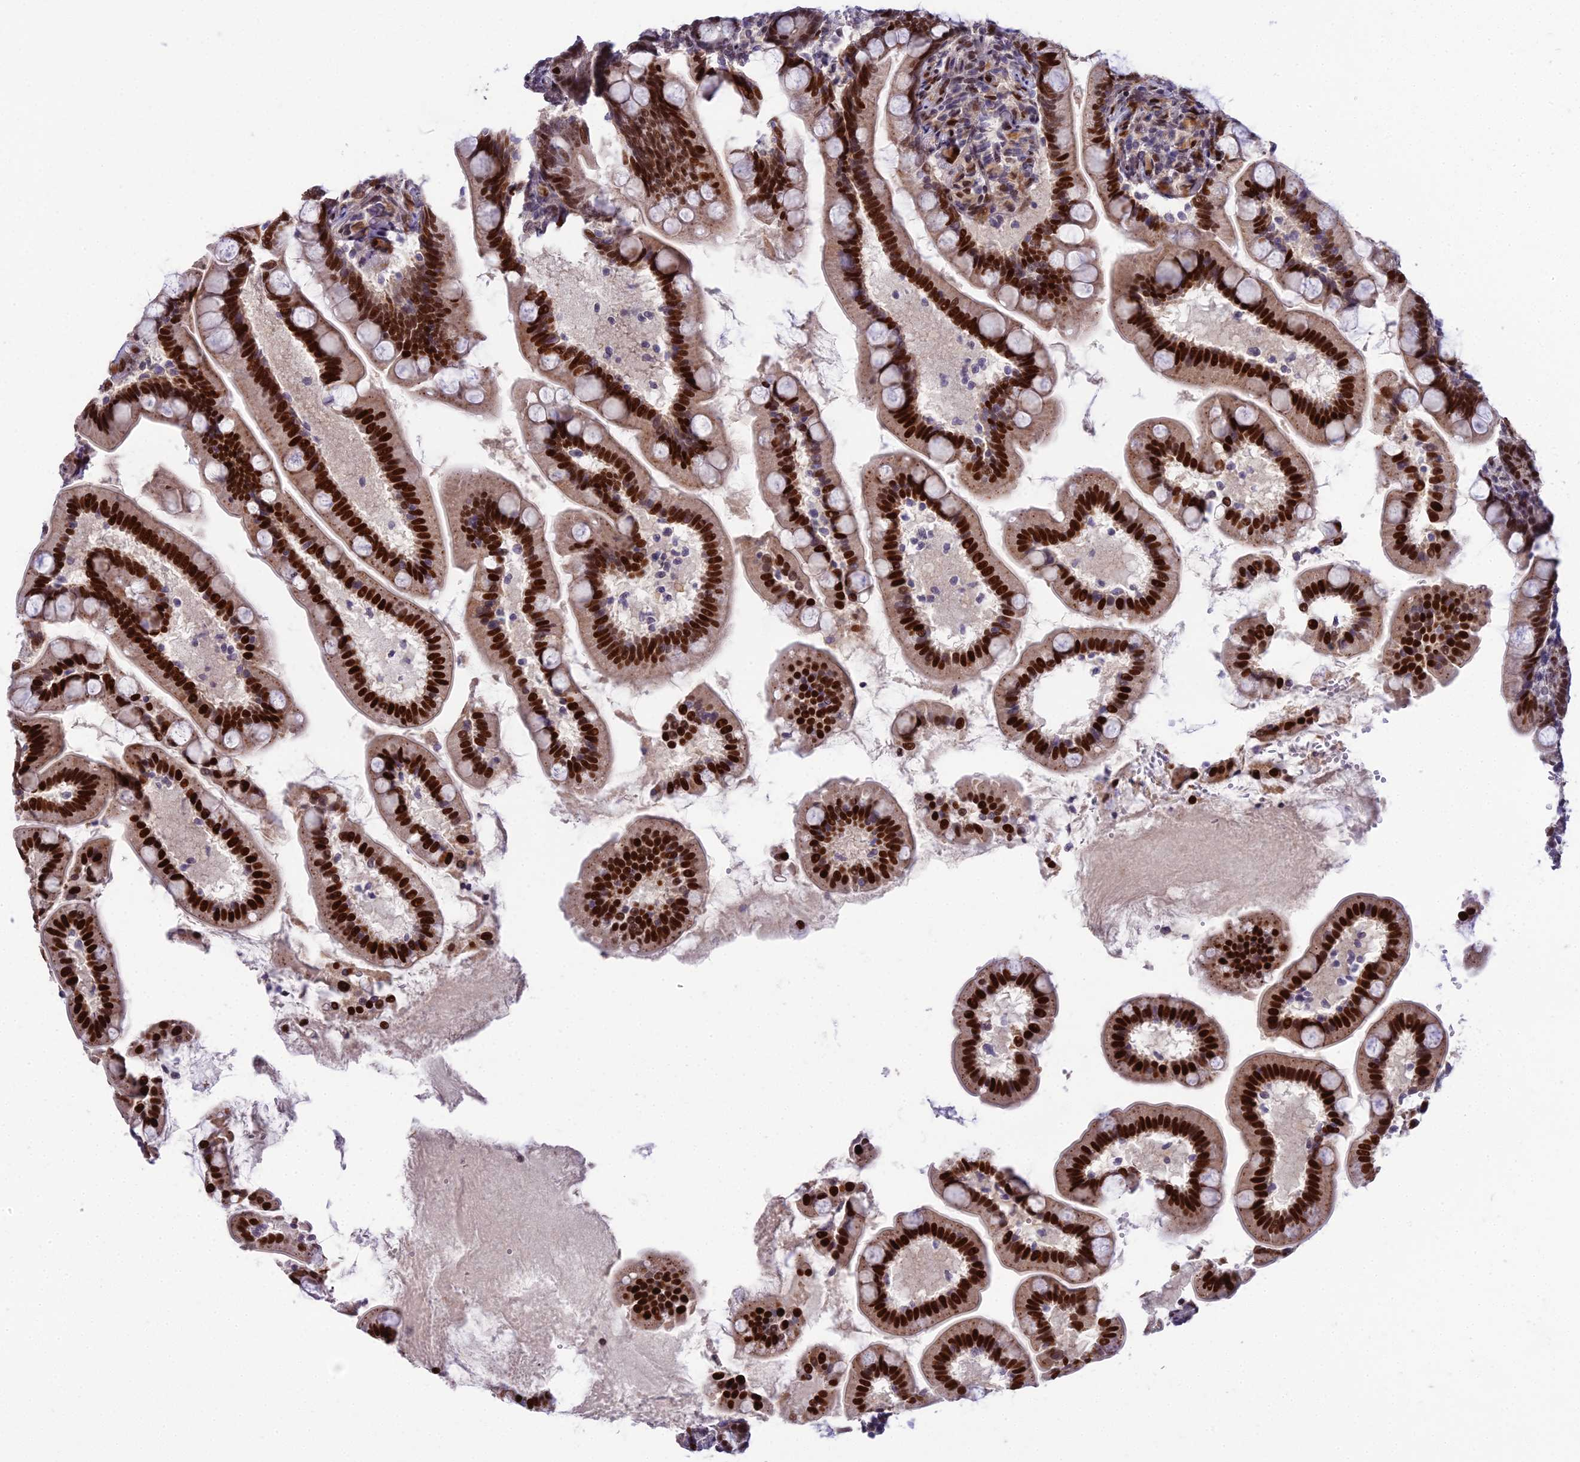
{"staining": {"intensity": "strong", "quantity": ">75%", "location": "cytoplasmic/membranous,nuclear"}, "tissue": "small intestine", "cell_type": "Glandular cells", "image_type": "normal", "snomed": [{"axis": "morphology", "description": "Normal tissue, NOS"}, {"axis": "topography", "description": "Small intestine"}], "caption": "Small intestine stained for a protein (brown) exhibits strong cytoplasmic/membranous,nuclear positive expression in about >75% of glandular cells.", "gene": "ZNF707", "patient": {"sex": "female", "age": 64}}